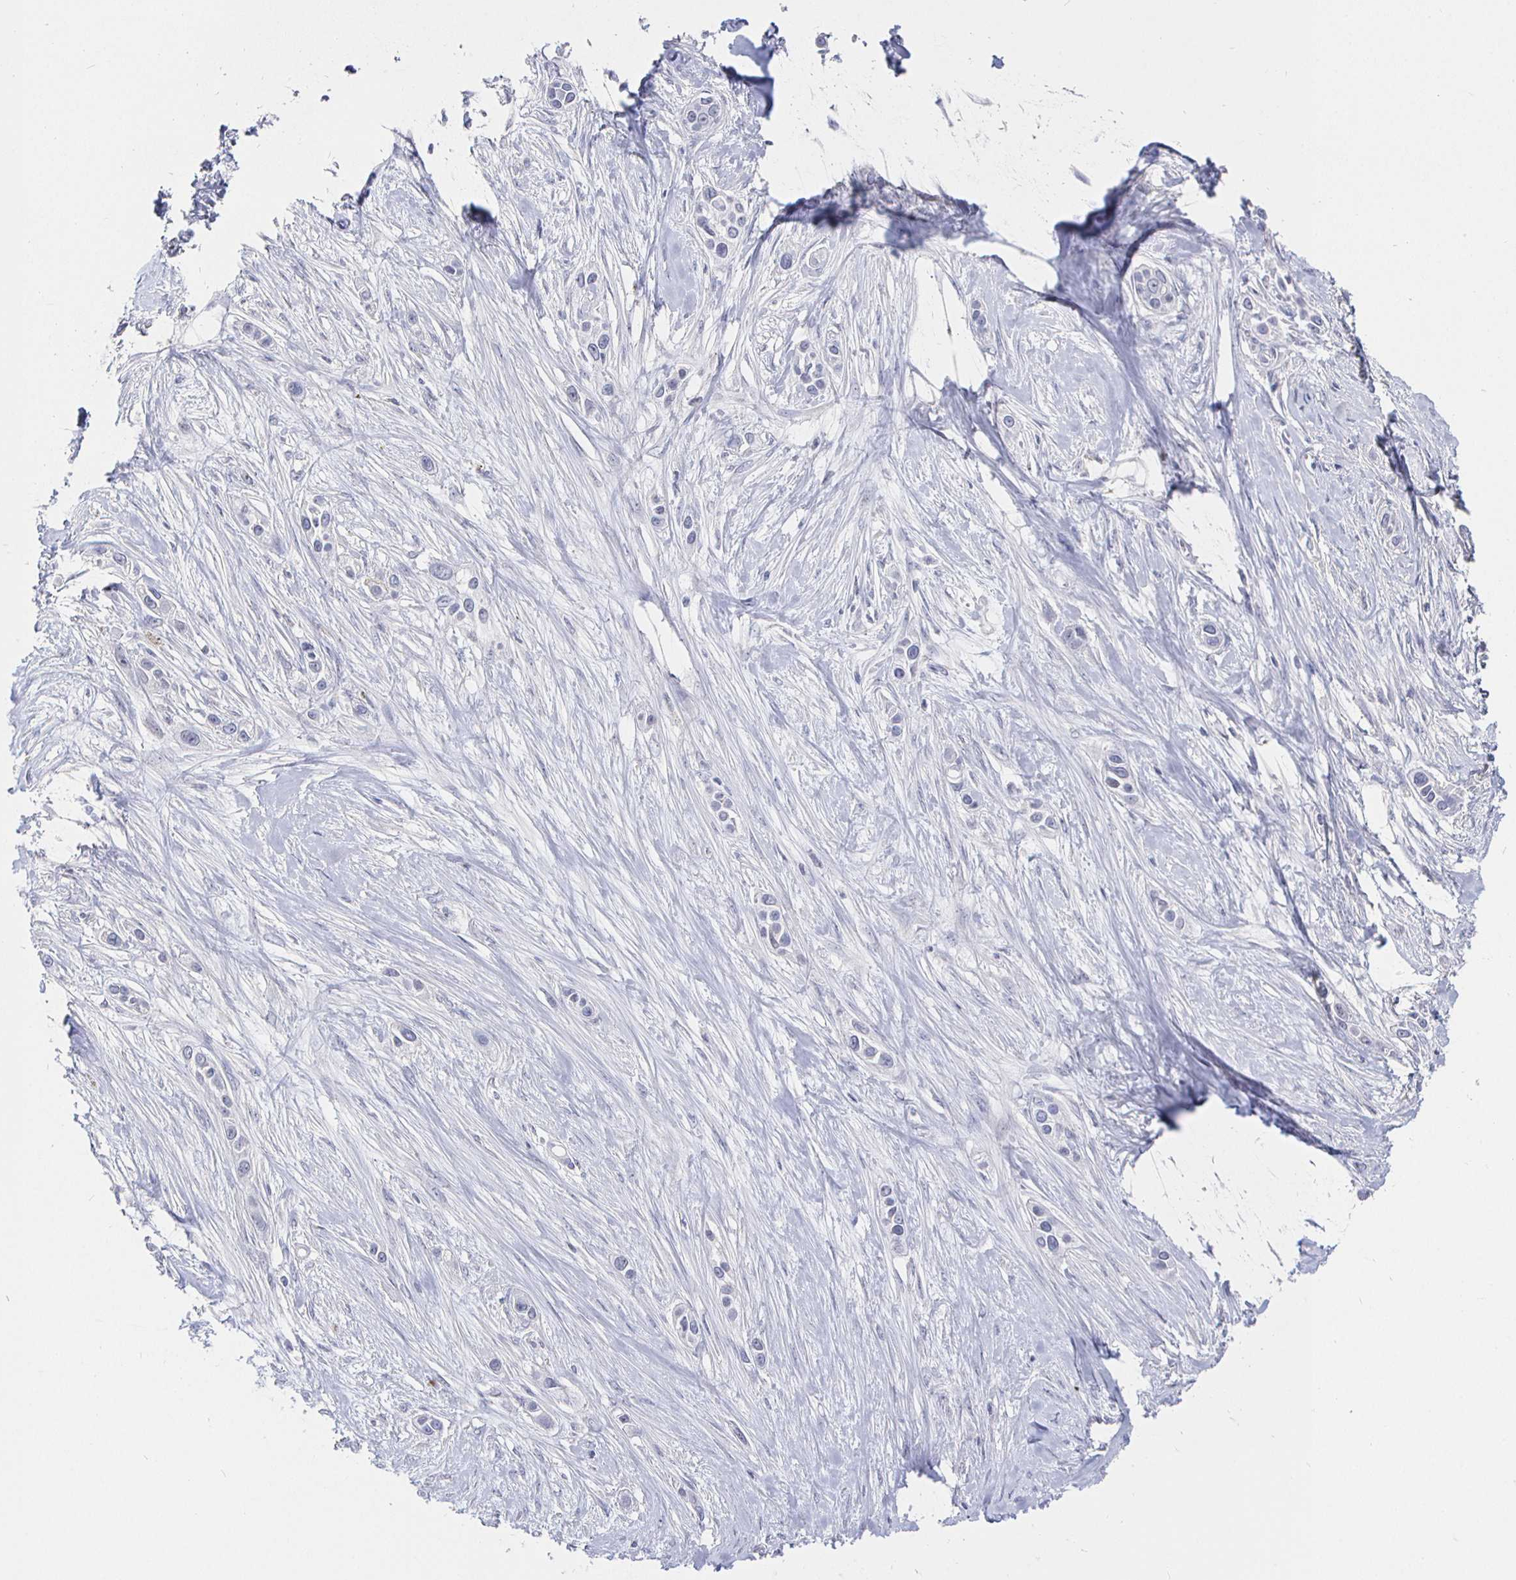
{"staining": {"intensity": "negative", "quantity": "none", "location": "none"}, "tissue": "skin cancer", "cell_type": "Tumor cells", "image_type": "cancer", "snomed": [{"axis": "morphology", "description": "Squamous cell carcinoma, NOS"}, {"axis": "topography", "description": "Skin"}], "caption": "Immunohistochemistry (IHC) histopathology image of neoplastic tissue: skin cancer (squamous cell carcinoma) stained with DAB (3,3'-diaminobenzidine) displays no significant protein staining in tumor cells. (DAB (3,3'-diaminobenzidine) IHC visualized using brightfield microscopy, high magnification).", "gene": "LRRC23", "patient": {"sex": "female", "age": 69}}